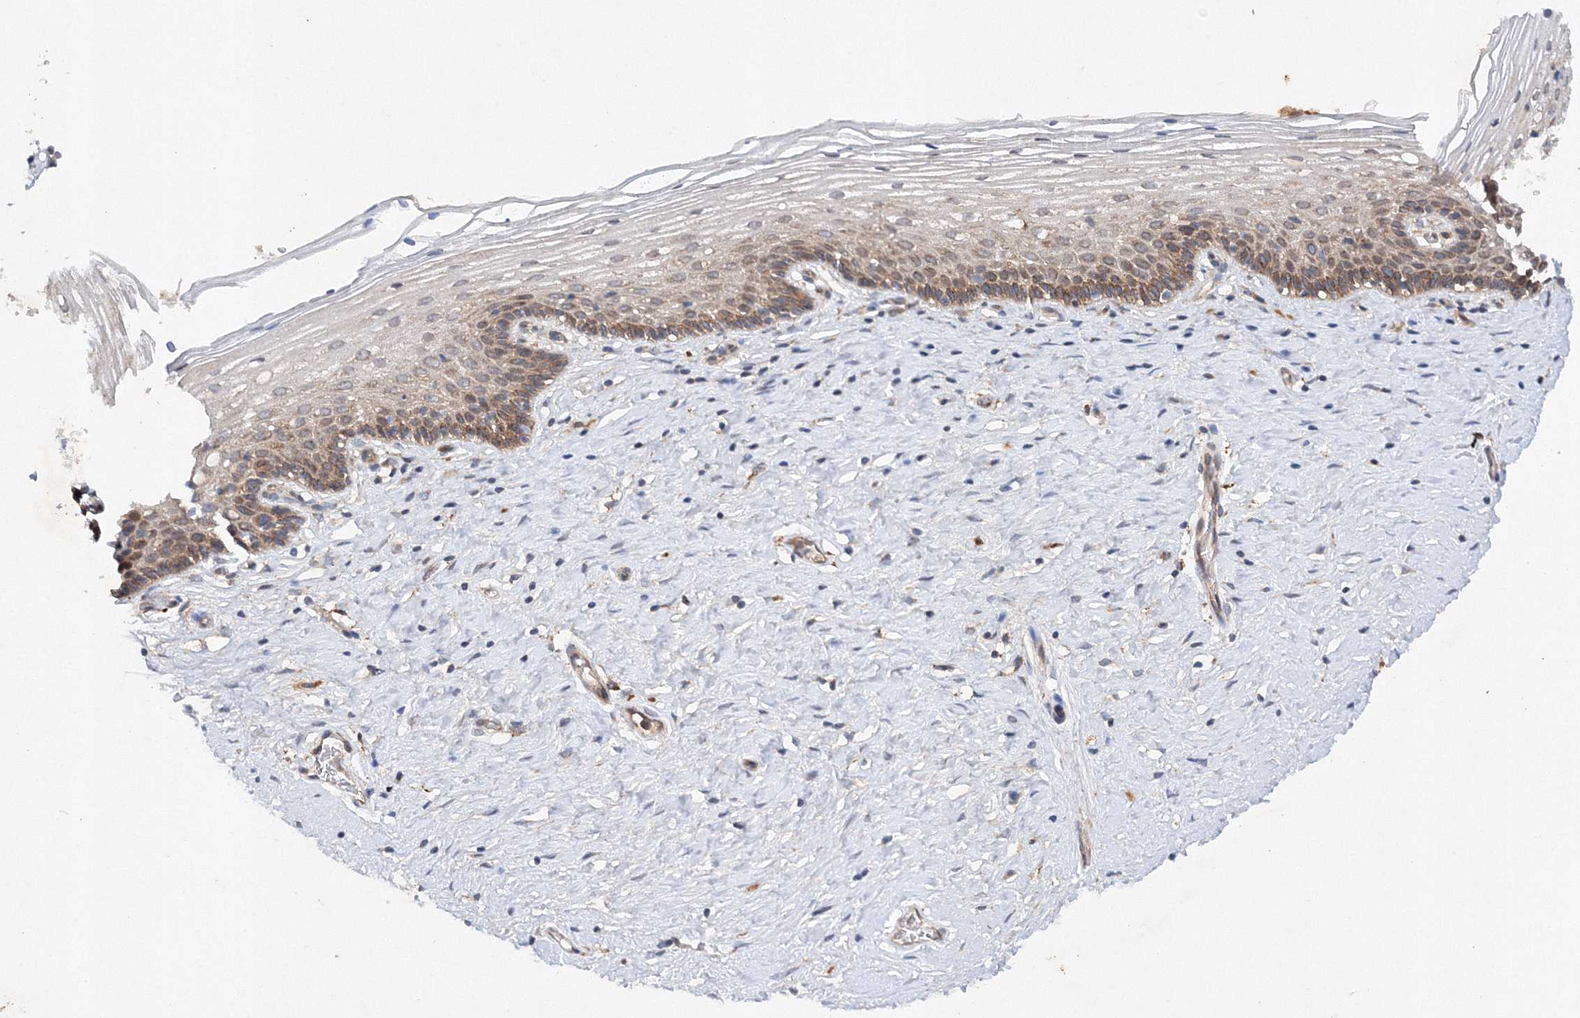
{"staining": {"intensity": "moderate", "quantity": ">75%", "location": "cytoplasmic/membranous"}, "tissue": "cervix", "cell_type": "Glandular cells", "image_type": "normal", "snomed": [{"axis": "morphology", "description": "Normal tissue, NOS"}, {"axis": "topography", "description": "Cervix"}], "caption": "Glandular cells display moderate cytoplasmic/membranous positivity in about >75% of cells in unremarkable cervix.", "gene": "SLC36A1", "patient": {"sex": "female", "age": 33}}